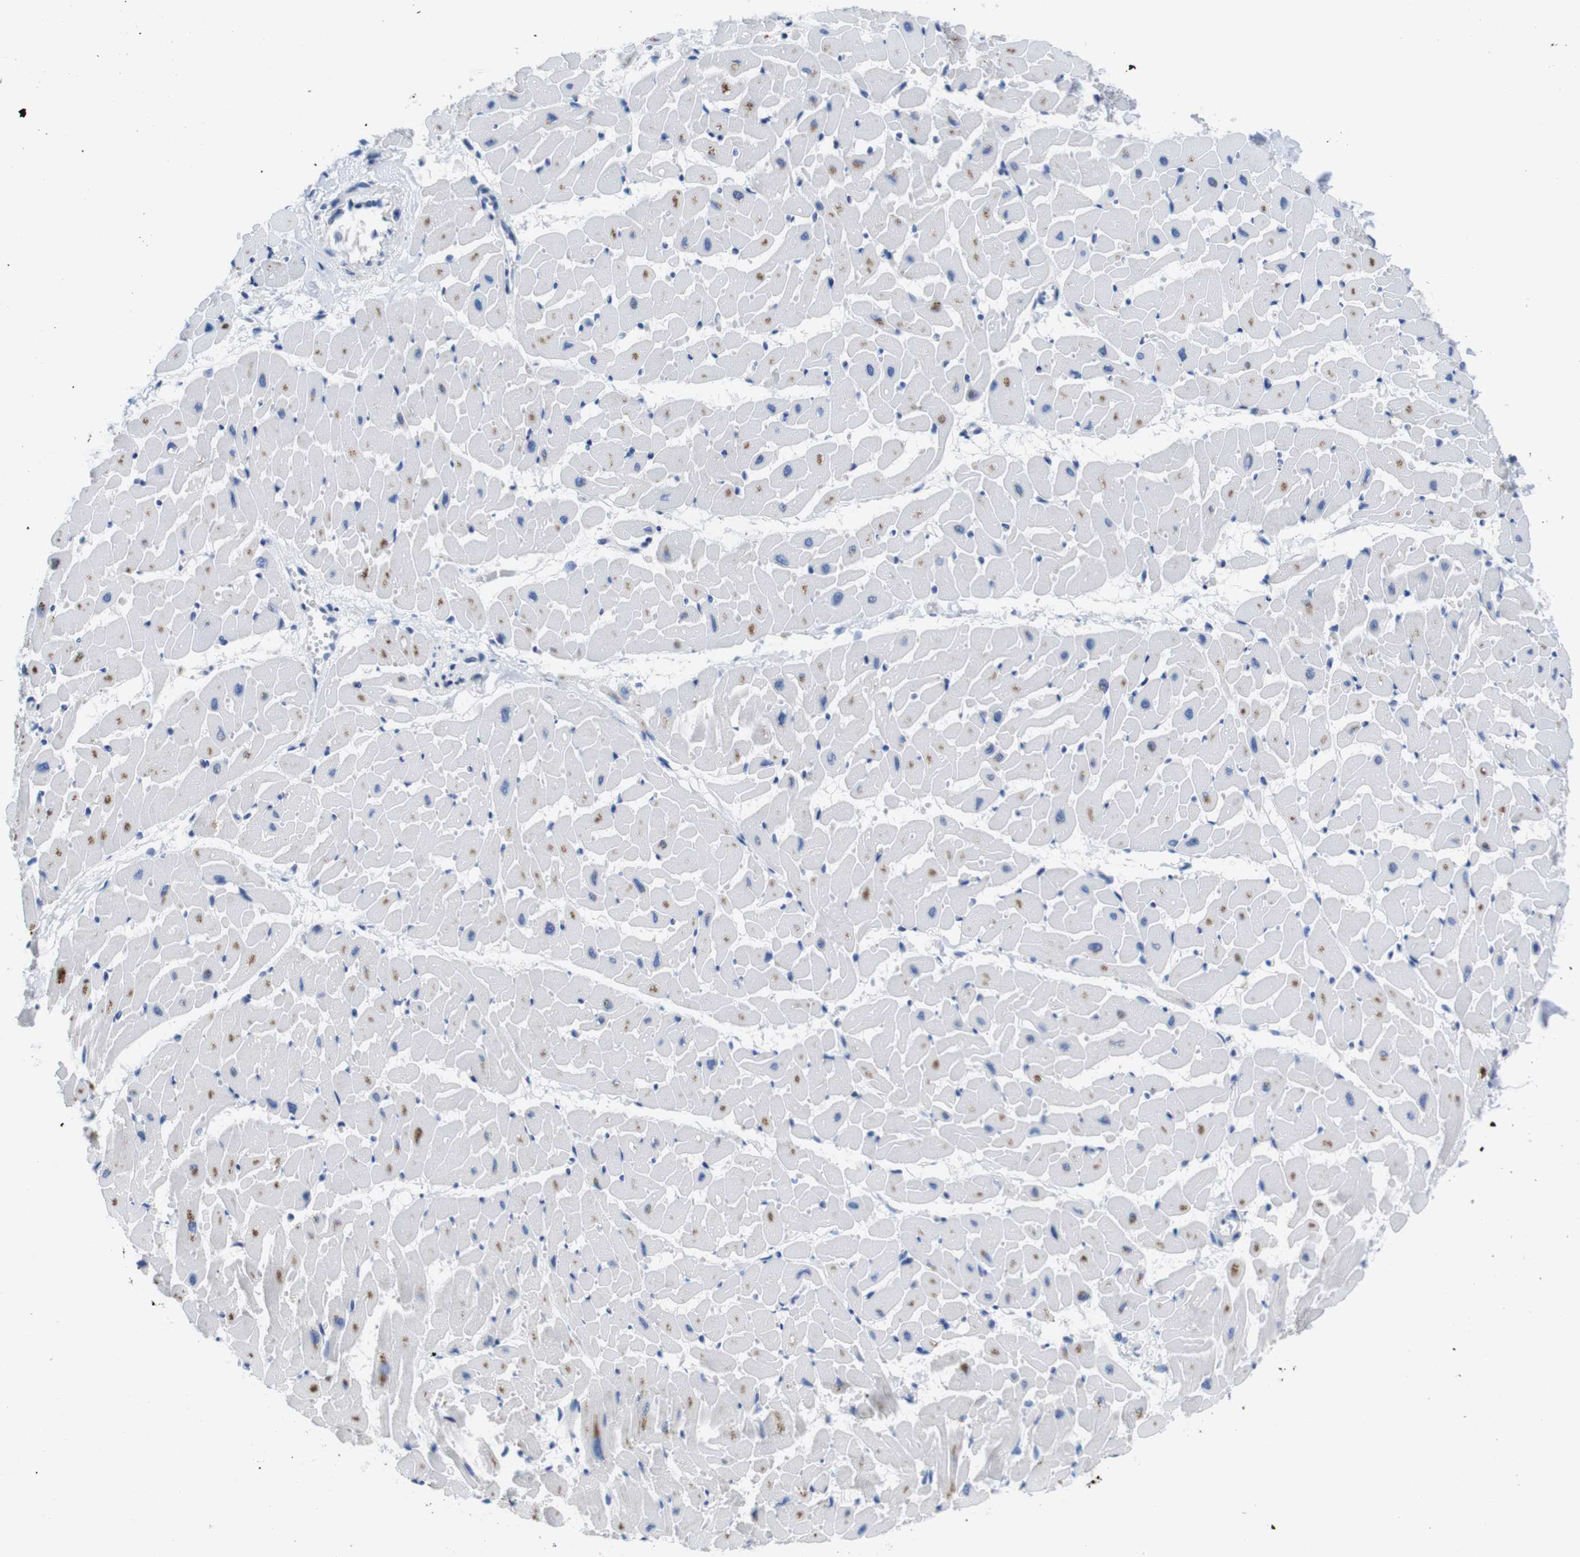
{"staining": {"intensity": "moderate", "quantity": "25%-75%", "location": "cytoplasmic/membranous"}, "tissue": "heart muscle", "cell_type": "Cardiomyocytes", "image_type": "normal", "snomed": [{"axis": "morphology", "description": "Normal tissue, NOS"}, {"axis": "topography", "description": "Heart"}], "caption": "Heart muscle was stained to show a protein in brown. There is medium levels of moderate cytoplasmic/membranous positivity in approximately 25%-75% of cardiomyocytes.", "gene": "SCRIB", "patient": {"sex": "female", "age": 19}}